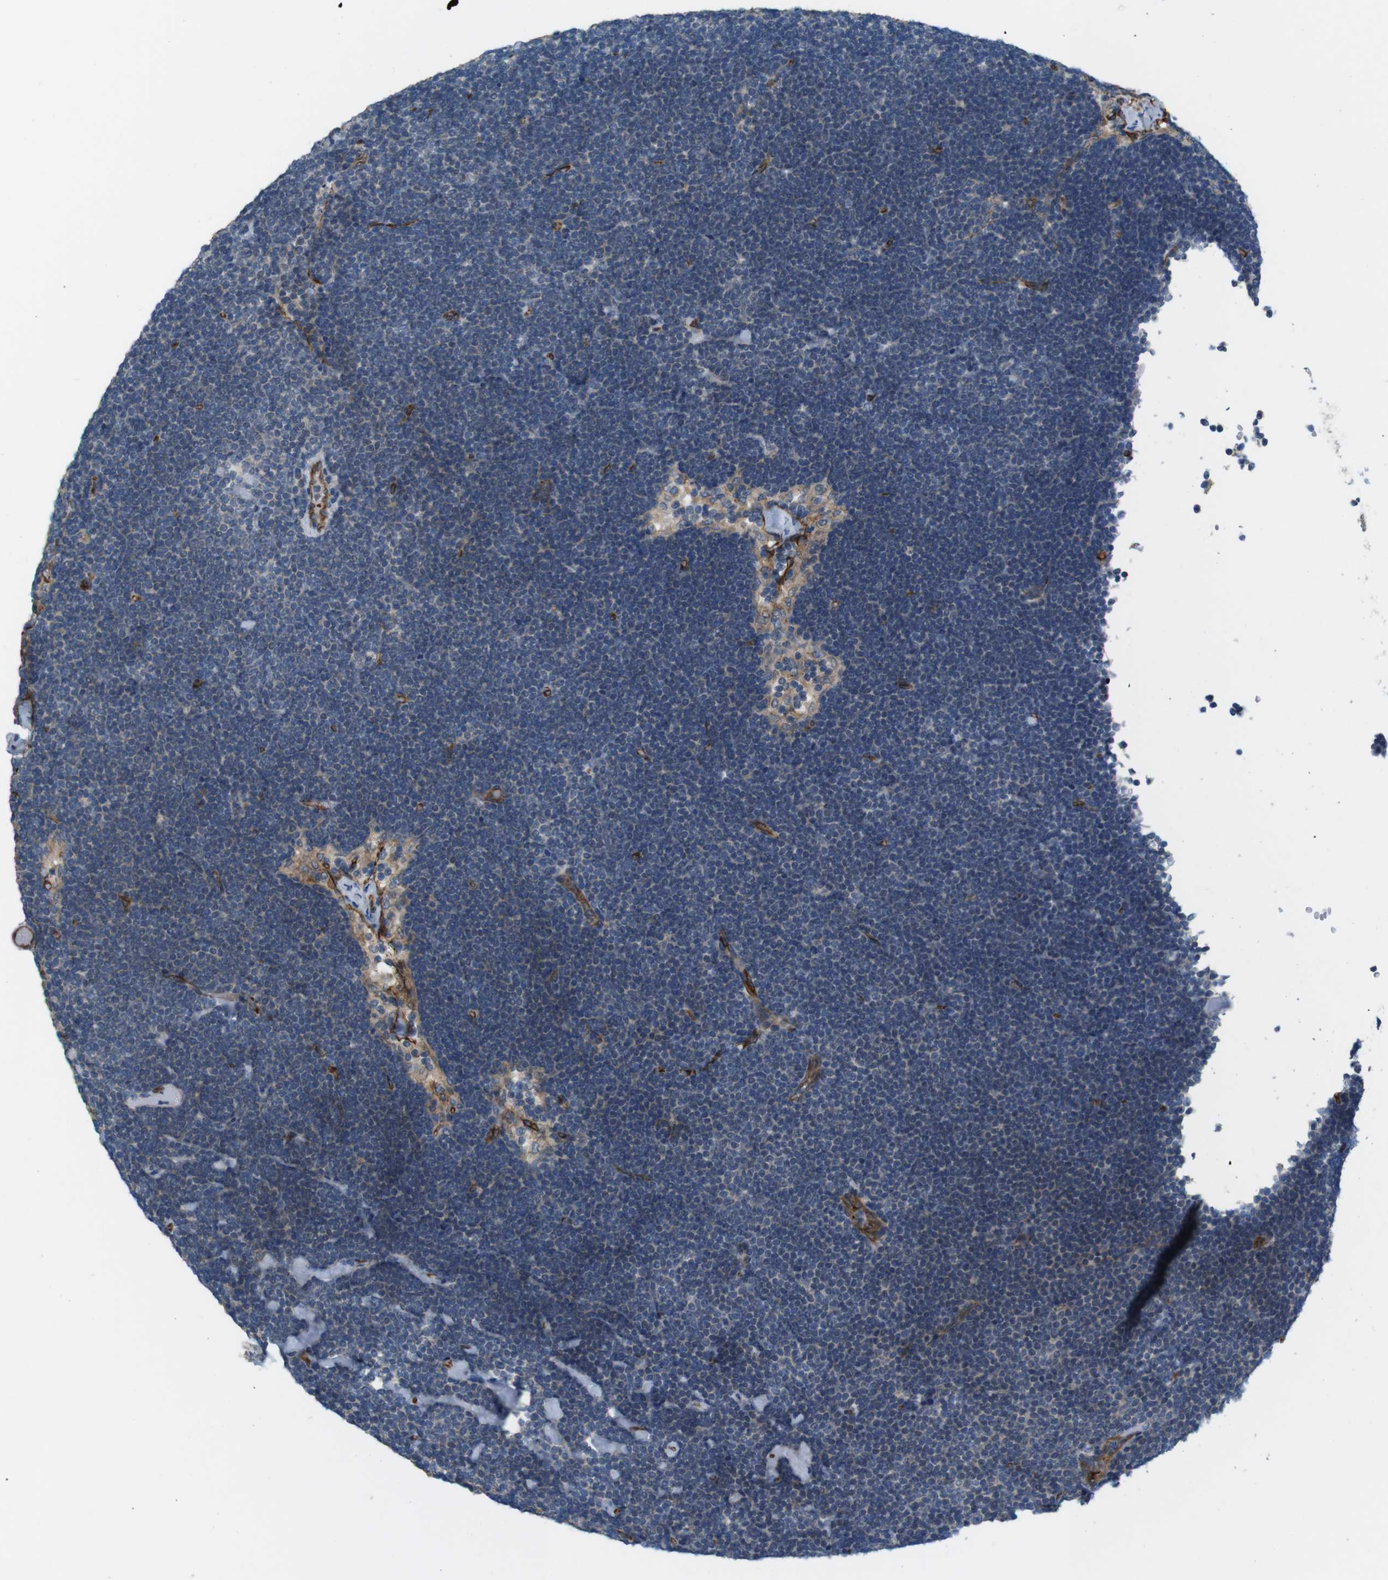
{"staining": {"intensity": "weak", "quantity": ">75%", "location": "cytoplasmic/membranous"}, "tissue": "lymph node", "cell_type": "Germinal center cells", "image_type": "normal", "snomed": [{"axis": "morphology", "description": "Normal tissue, NOS"}, {"axis": "topography", "description": "Lymph node"}], "caption": "Germinal center cells exhibit weak cytoplasmic/membranous expression in approximately >75% of cells in normal lymph node.", "gene": "BVES", "patient": {"sex": "male", "age": 63}}